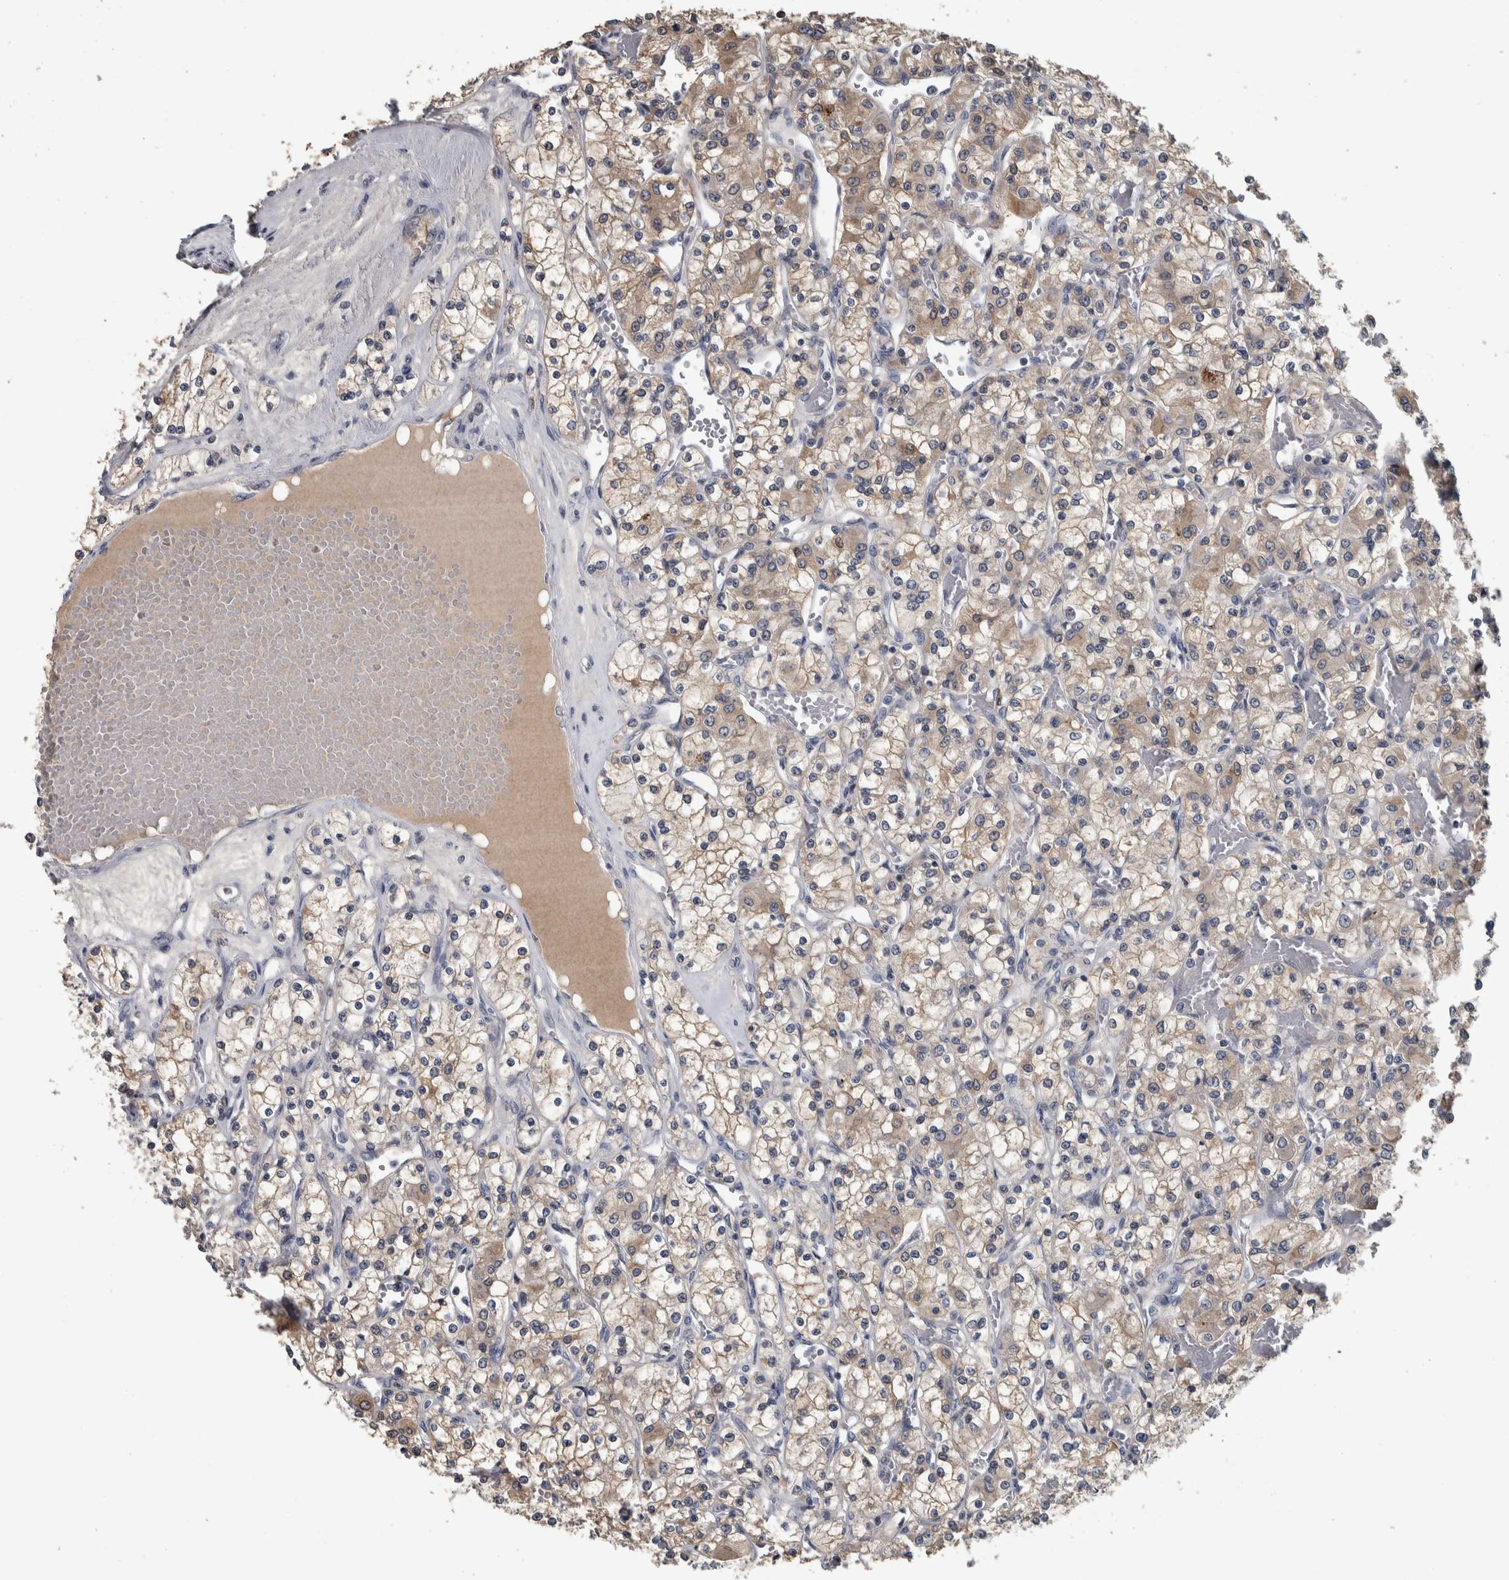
{"staining": {"intensity": "weak", "quantity": ">75%", "location": "cytoplasmic/membranous"}, "tissue": "renal cancer", "cell_type": "Tumor cells", "image_type": "cancer", "snomed": [{"axis": "morphology", "description": "Adenocarcinoma, NOS"}, {"axis": "topography", "description": "Kidney"}], "caption": "The immunohistochemical stain shows weak cytoplasmic/membranous expression in tumor cells of renal adenocarcinoma tissue.", "gene": "CAVIN4", "patient": {"sex": "female", "age": 59}}